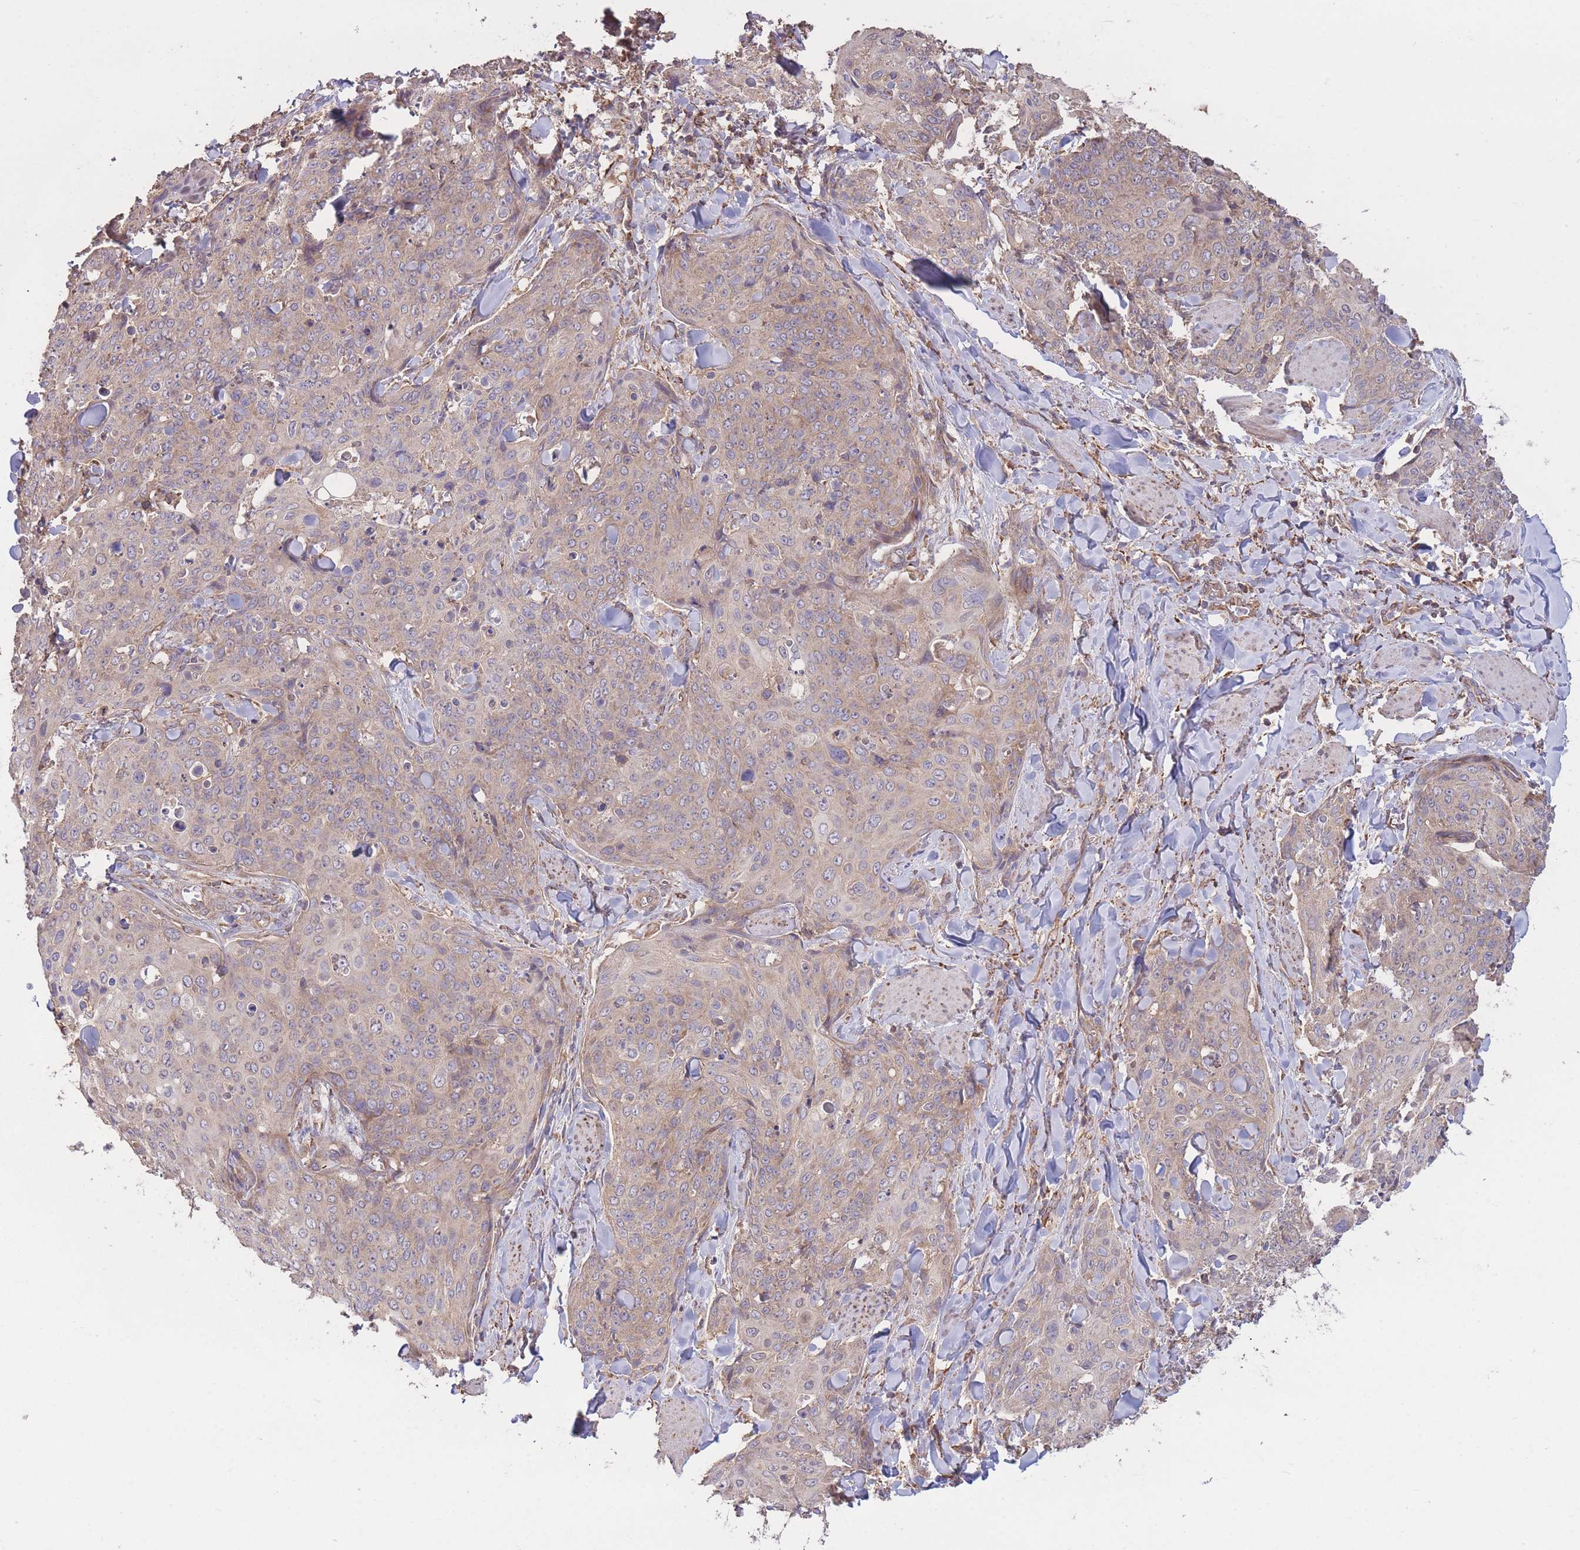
{"staining": {"intensity": "weak", "quantity": "<25%", "location": "cytoplasmic/membranous"}, "tissue": "skin cancer", "cell_type": "Tumor cells", "image_type": "cancer", "snomed": [{"axis": "morphology", "description": "Squamous cell carcinoma, NOS"}, {"axis": "topography", "description": "Skin"}, {"axis": "topography", "description": "Vulva"}], "caption": "Human skin cancer (squamous cell carcinoma) stained for a protein using IHC demonstrates no expression in tumor cells.", "gene": "EEF1AKMT1", "patient": {"sex": "female", "age": 85}}